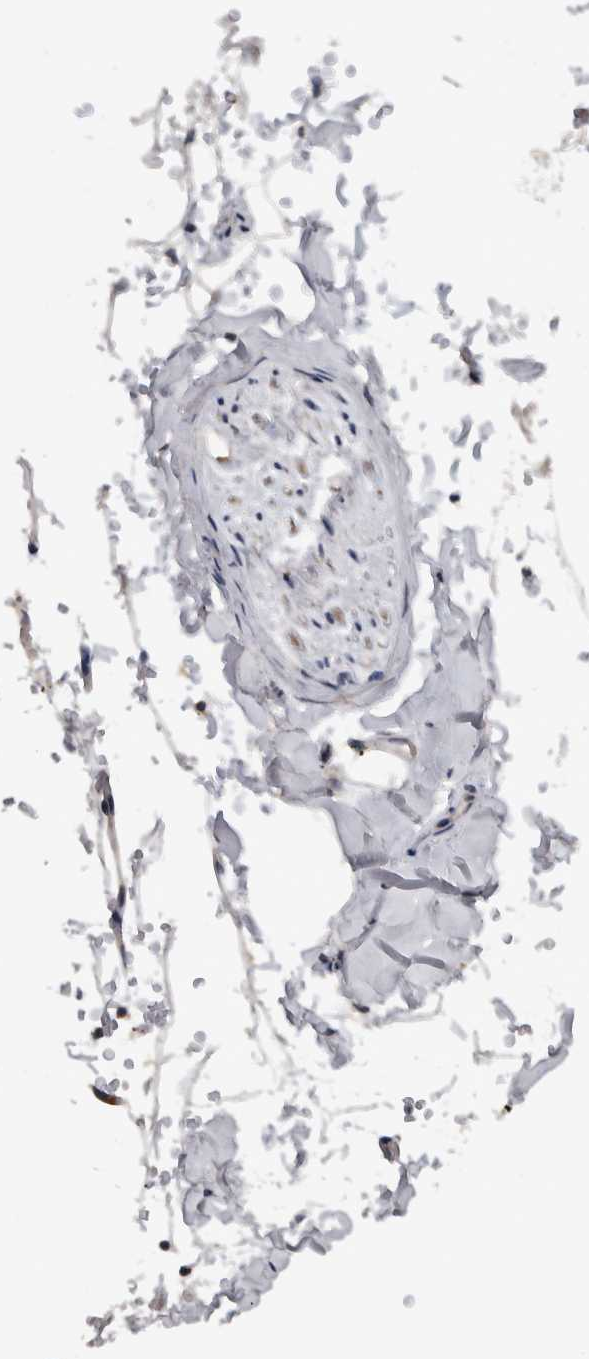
{"staining": {"intensity": "negative", "quantity": "none", "location": "none"}, "tissue": "adipose tissue", "cell_type": "Adipocytes", "image_type": "normal", "snomed": [{"axis": "morphology", "description": "Normal tissue, NOS"}, {"axis": "topography", "description": "Cartilage tissue"}, {"axis": "topography", "description": "Bronchus"}], "caption": "There is no significant staining in adipocytes of adipose tissue. The staining was performed using DAB to visualize the protein expression in brown, while the nuclei were stained in blue with hematoxylin (Magnification: 20x).", "gene": "FAM83G", "patient": {"sex": "female", "age": 73}}